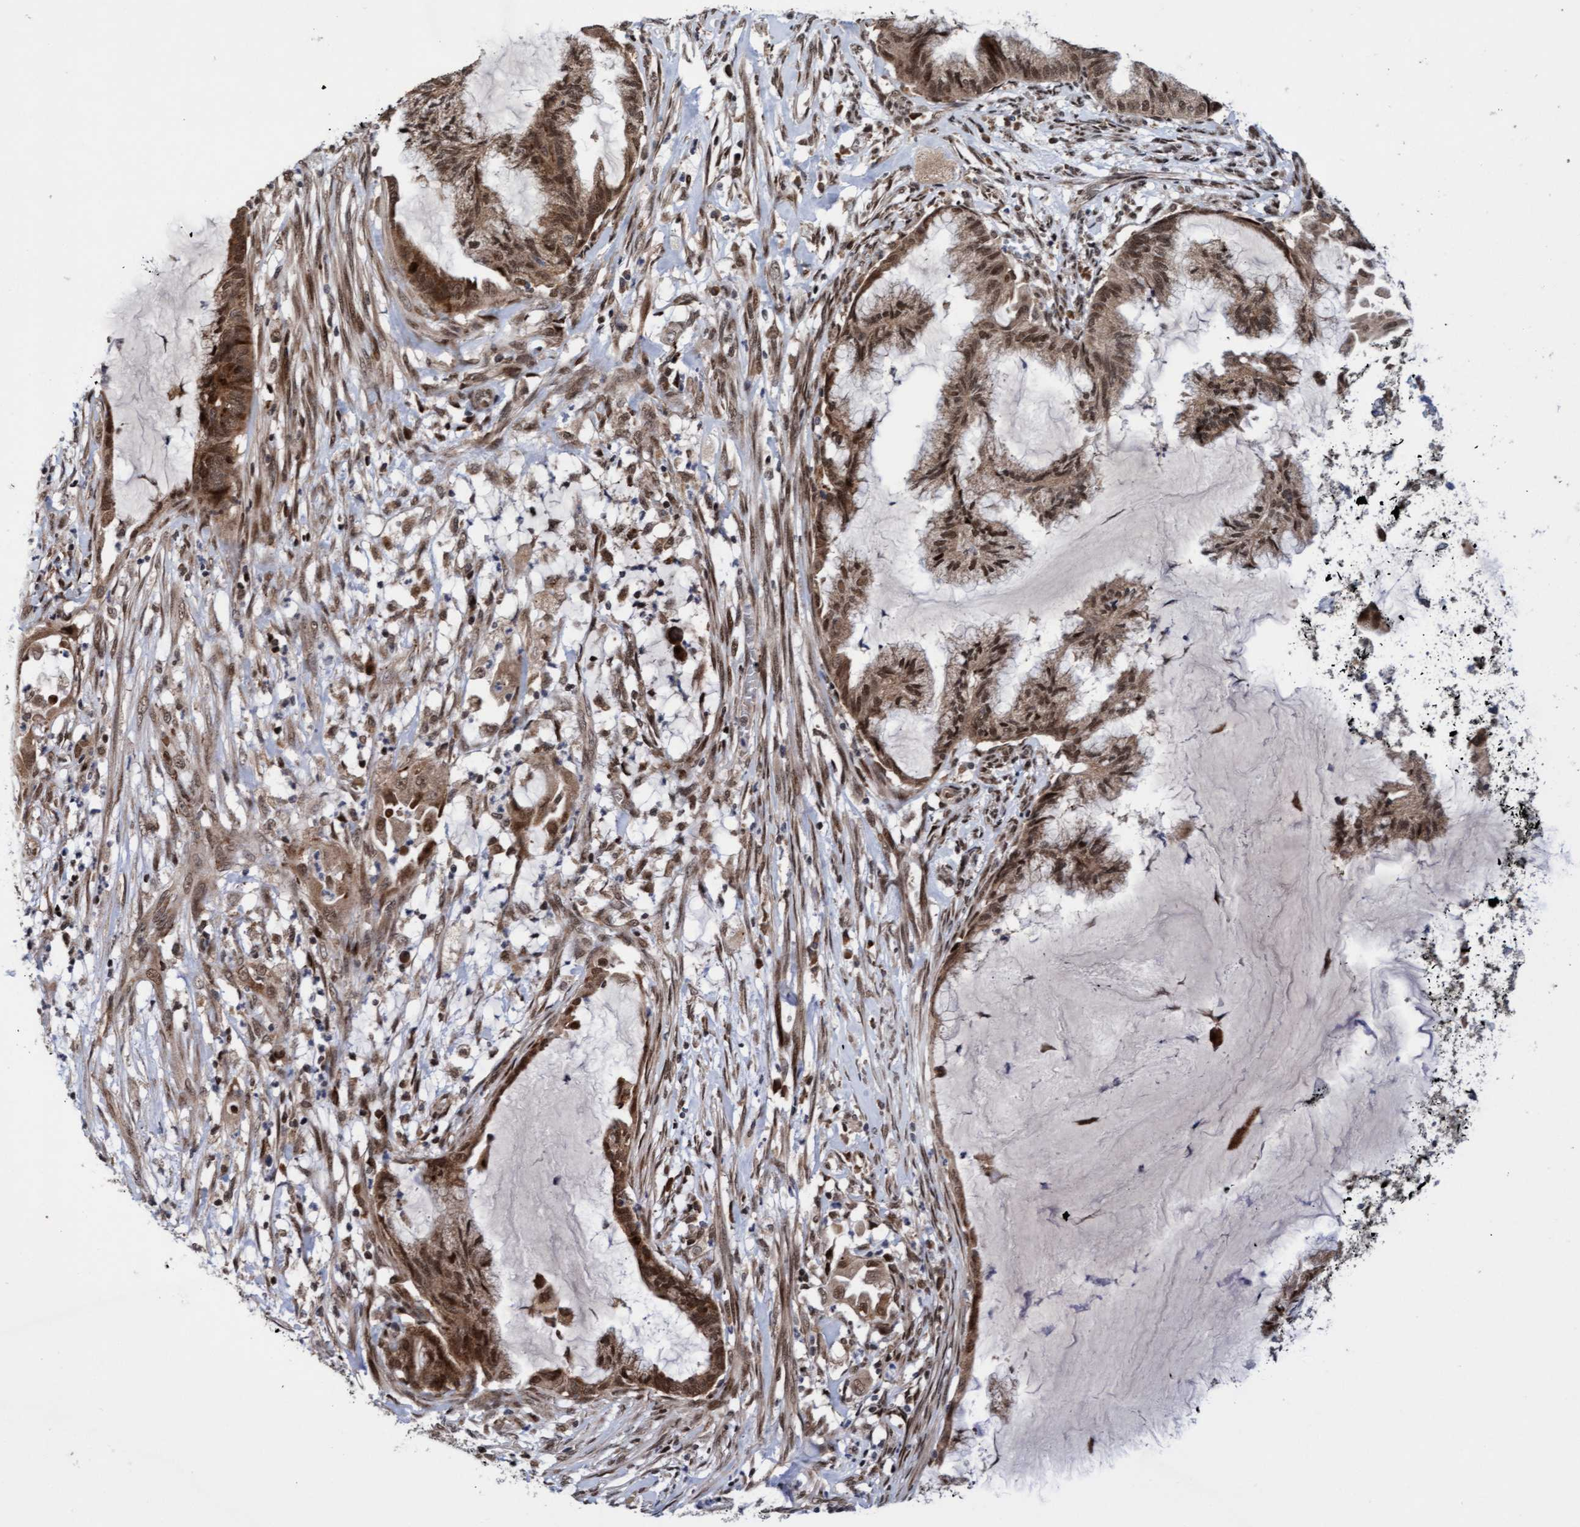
{"staining": {"intensity": "moderate", "quantity": ">75%", "location": "cytoplasmic/membranous,nuclear"}, "tissue": "endometrial cancer", "cell_type": "Tumor cells", "image_type": "cancer", "snomed": [{"axis": "morphology", "description": "Adenocarcinoma, NOS"}, {"axis": "topography", "description": "Endometrium"}], "caption": "This is an image of immunohistochemistry staining of endometrial adenocarcinoma, which shows moderate positivity in the cytoplasmic/membranous and nuclear of tumor cells.", "gene": "TANC2", "patient": {"sex": "female", "age": 86}}